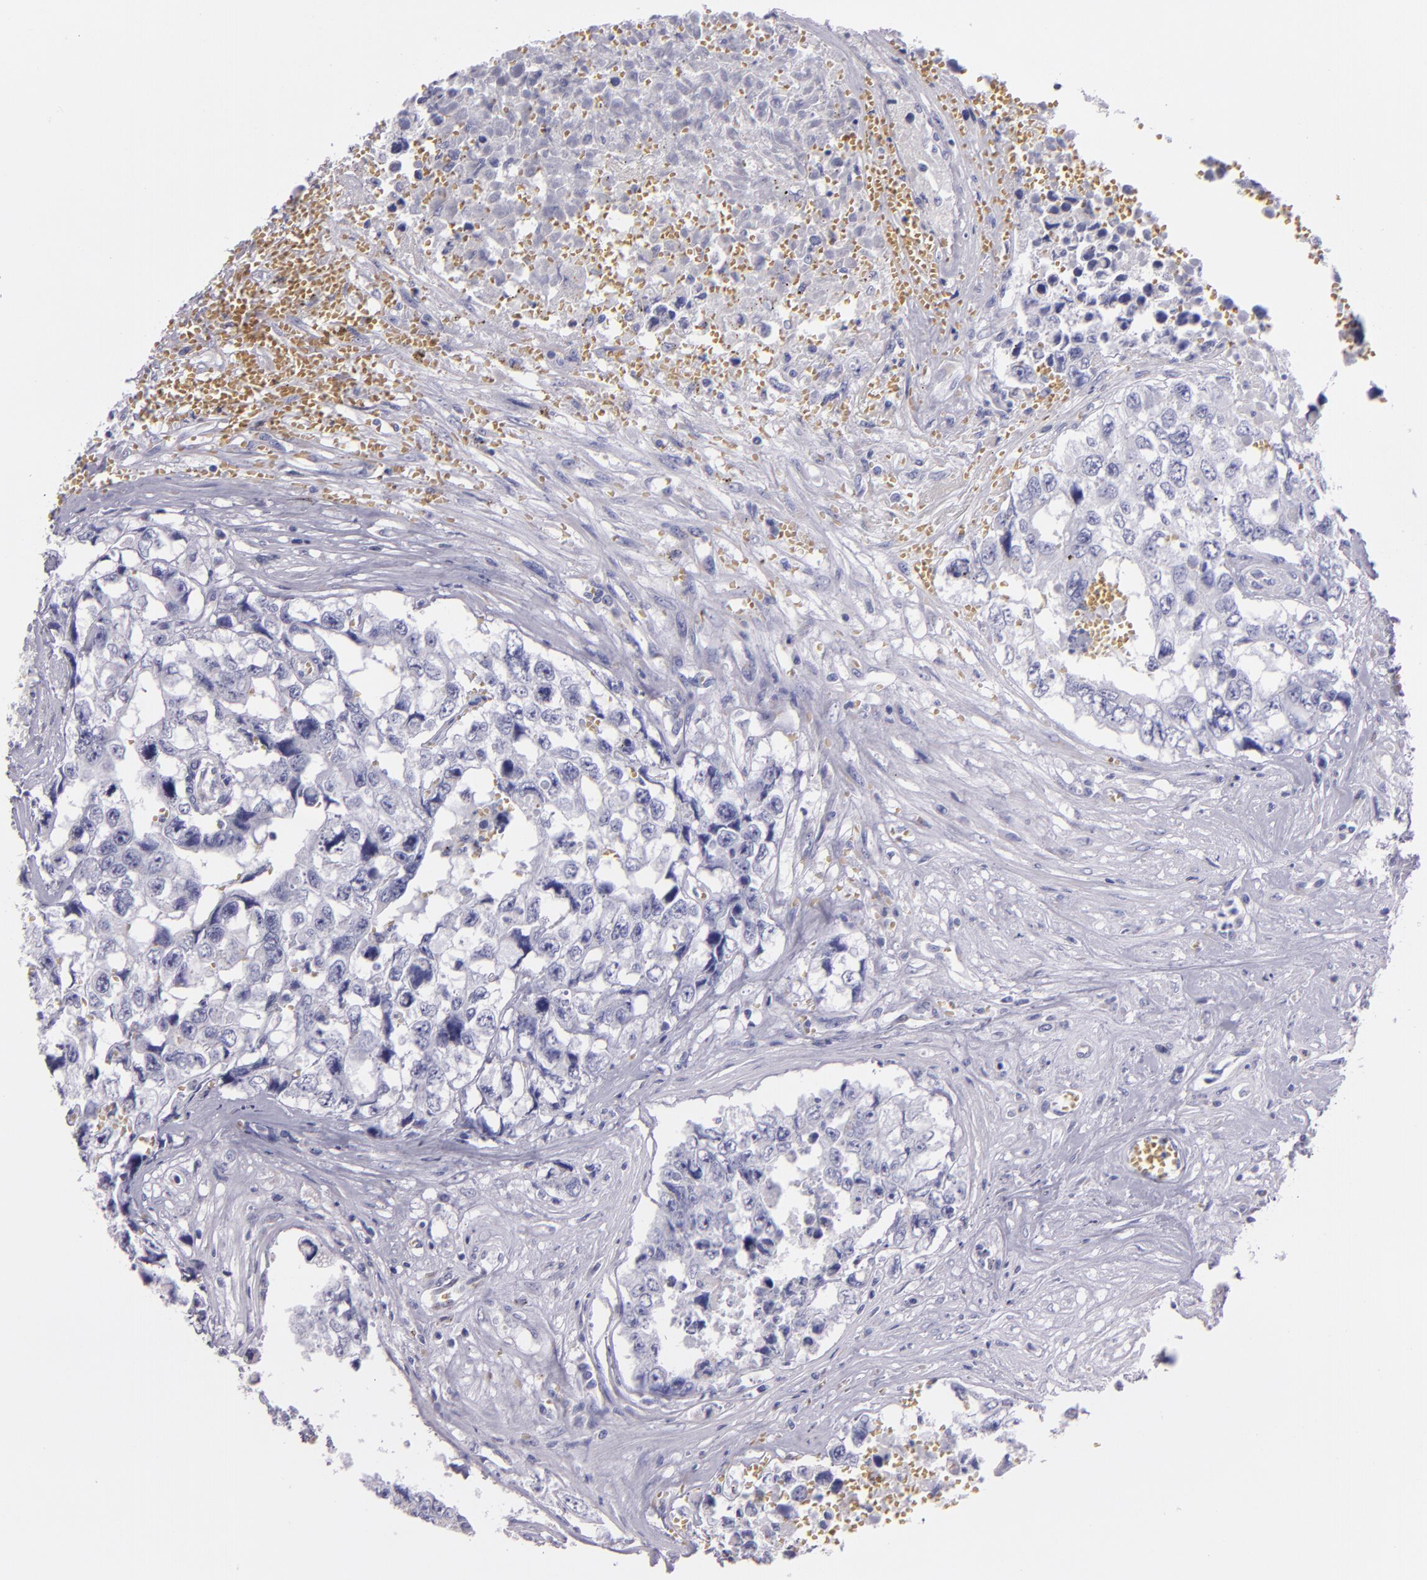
{"staining": {"intensity": "negative", "quantity": "none", "location": "none"}, "tissue": "testis cancer", "cell_type": "Tumor cells", "image_type": "cancer", "snomed": [{"axis": "morphology", "description": "Carcinoma, Embryonal, NOS"}, {"axis": "topography", "description": "Testis"}], "caption": "Tumor cells show no significant protein positivity in embryonal carcinoma (testis).", "gene": "MUC5AC", "patient": {"sex": "male", "age": 31}}